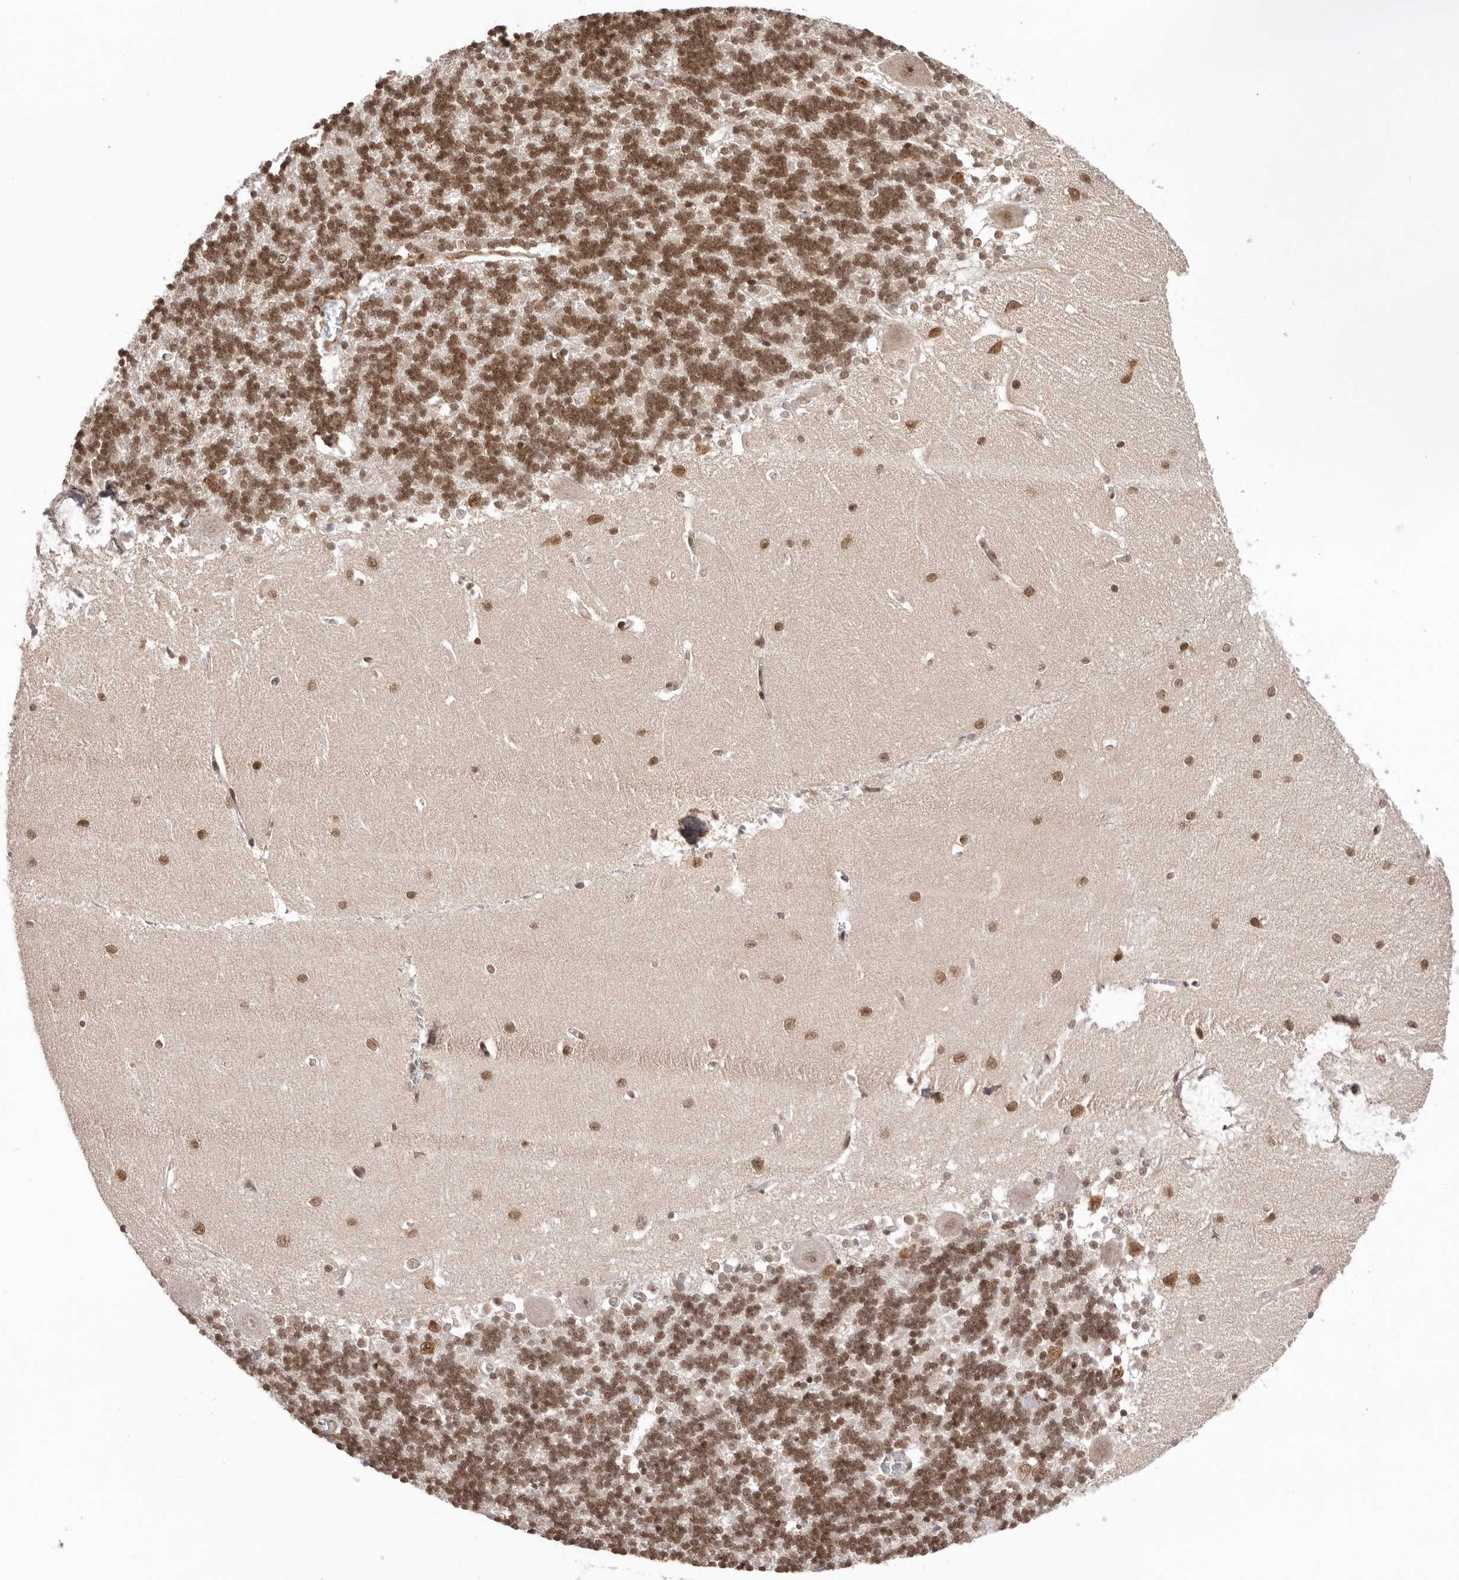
{"staining": {"intensity": "strong", "quantity": "25%-75%", "location": "nuclear"}, "tissue": "cerebellum", "cell_type": "Cells in granular layer", "image_type": "normal", "snomed": [{"axis": "morphology", "description": "Normal tissue, NOS"}, {"axis": "topography", "description": "Cerebellum"}], "caption": "Brown immunohistochemical staining in unremarkable cerebellum exhibits strong nuclear positivity in approximately 25%-75% of cells in granular layer.", "gene": "CHTOP", "patient": {"sex": "male", "age": 37}}